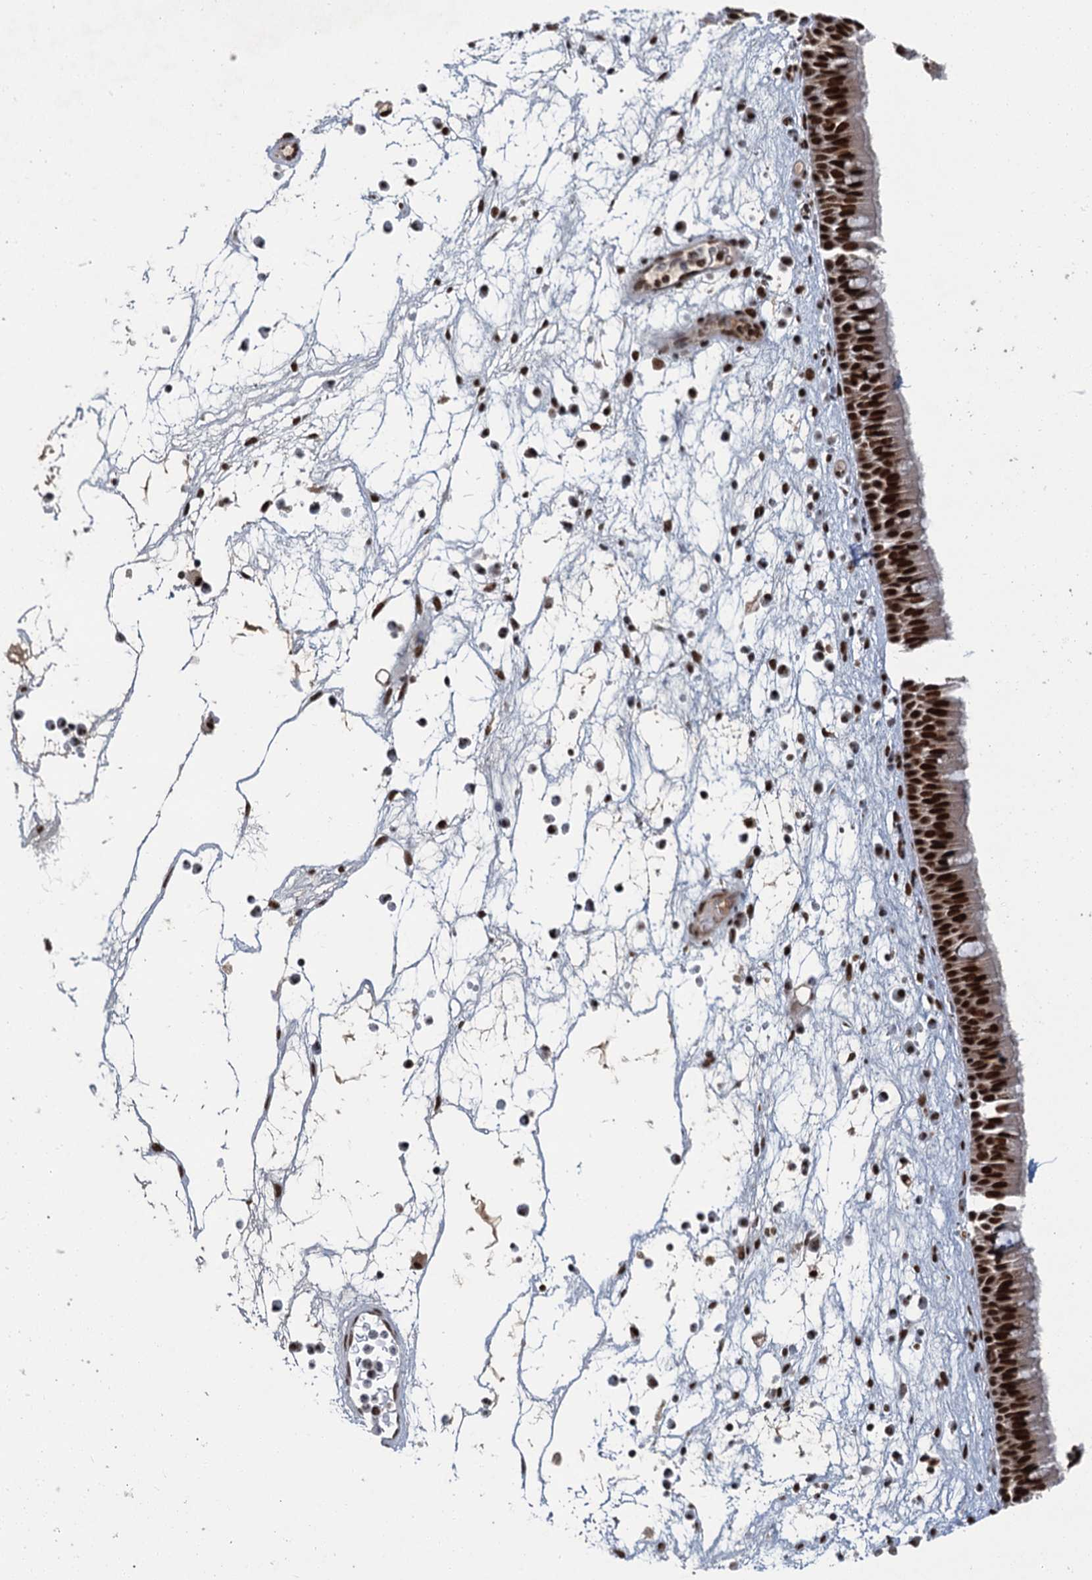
{"staining": {"intensity": "strong", "quantity": ">75%", "location": "nuclear"}, "tissue": "nasopharynx", "cell_type": "Respiratory epithelial cells", "image_type": "normal", "snomed": [{"axis": "morphology", "description": "Normal tissue, NOS"}, {"axis": "morphology", "description": "Inflammation, NOS"}, {"axis": "morphology", "description": "Malignant melanoma, Metastatic site"}, {"axis": "topography", "description": "Nasopharynx"}], "caption": "A brown stain shows strong nuclear expression of a protein in respiratory epithelial cells of normal human nasopharynx. The protein of interest is shown in brown color, while the nuclei are stained blue.", "gene": "PPHLN1", "patient": {"sex": "male", "age": 70}}